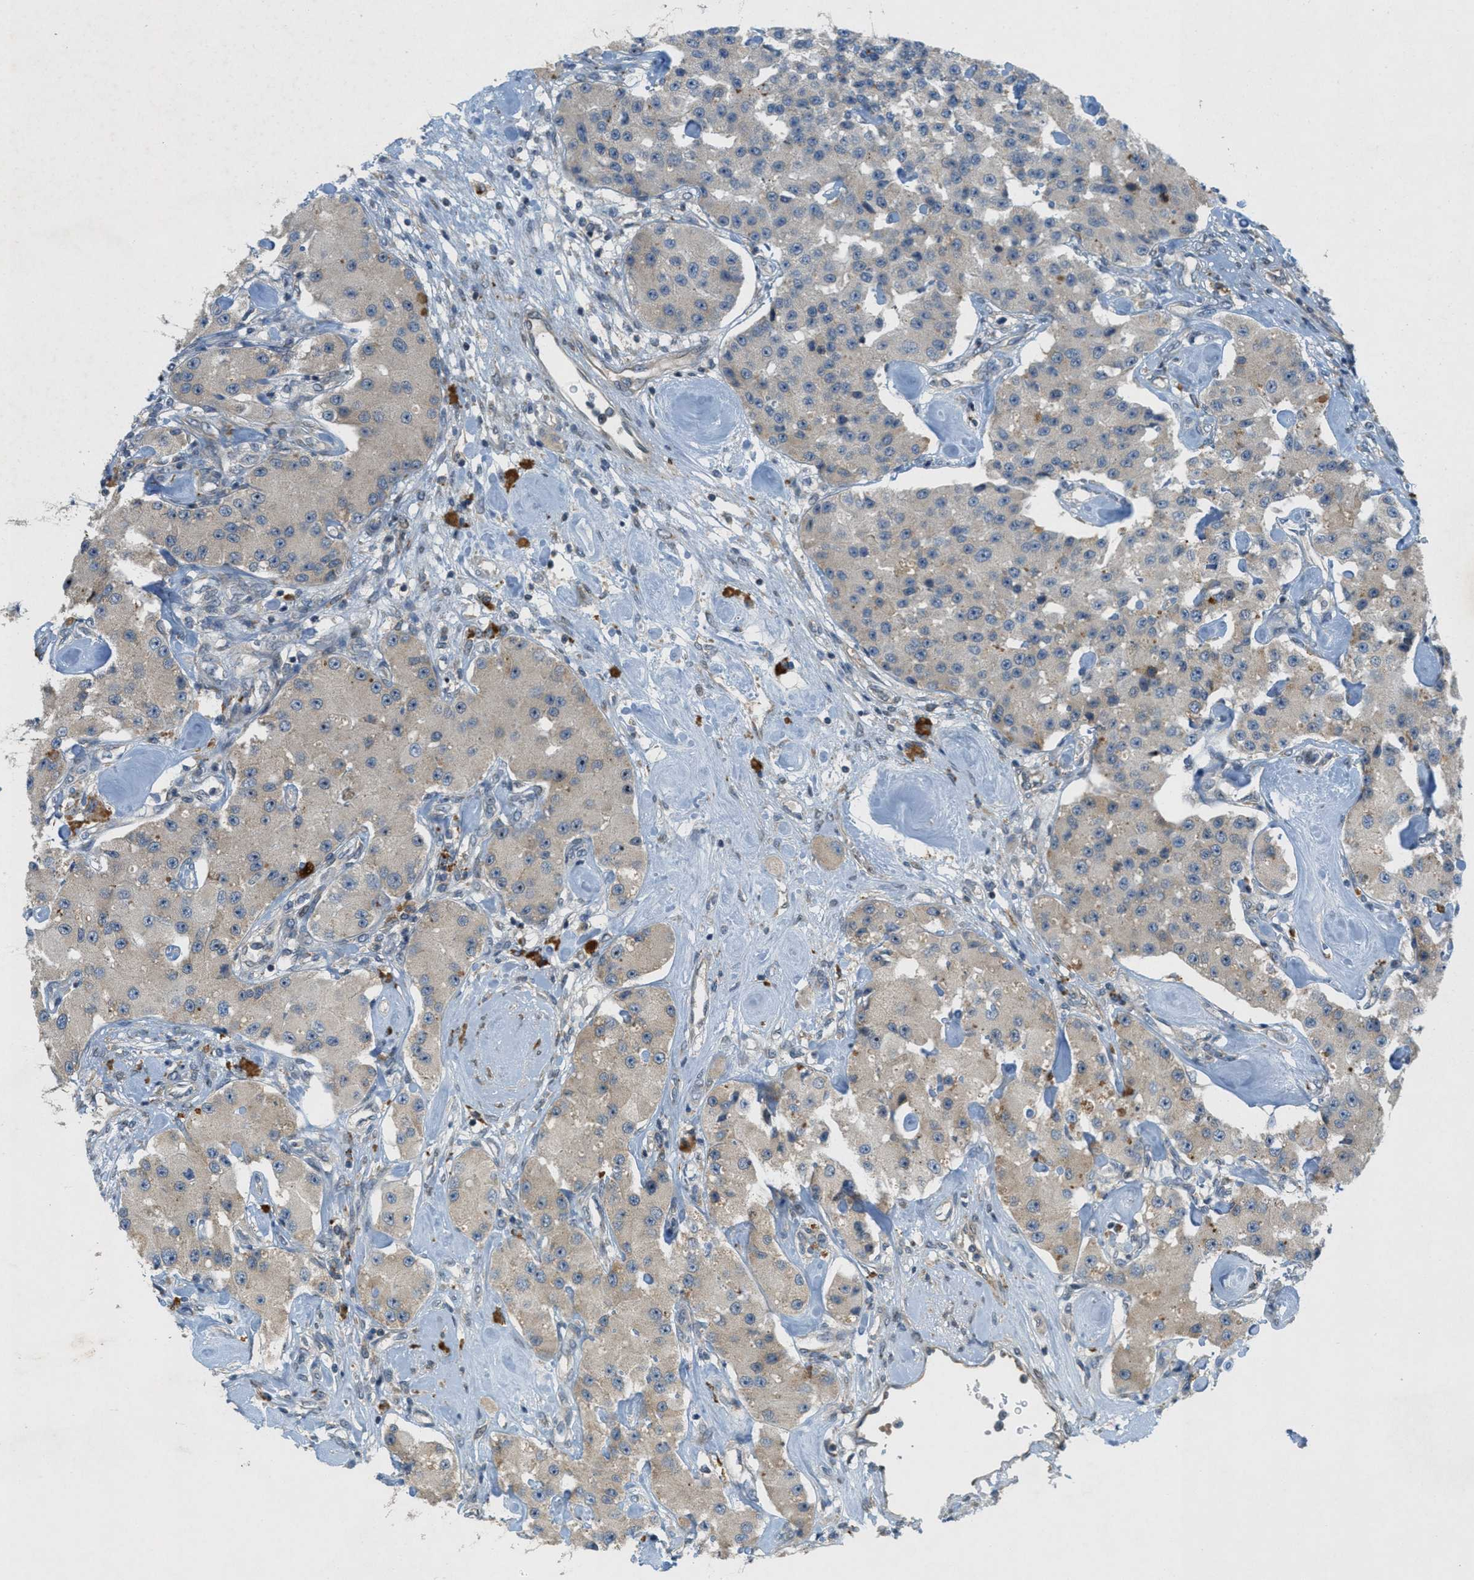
{"staining": {"intensity": "weak", "quantity": "<25%", "location": "cytoplasmic/membranous"}, "tissue": "carcinoid", "cell_type": "Tumor cells", "image_type": "cancer", "snomed": [{"axis": "morphology", "description": "Carcinoid, malignant, NOS"}, {"axis": "topography", "description": "Pancreas"}], "caption": "This is an IHC image of malignant carcinoid. There is no positivity in tumor cells.", "gene": "SIGMAR1", "patient": {"sex": "male", "age": 41}}